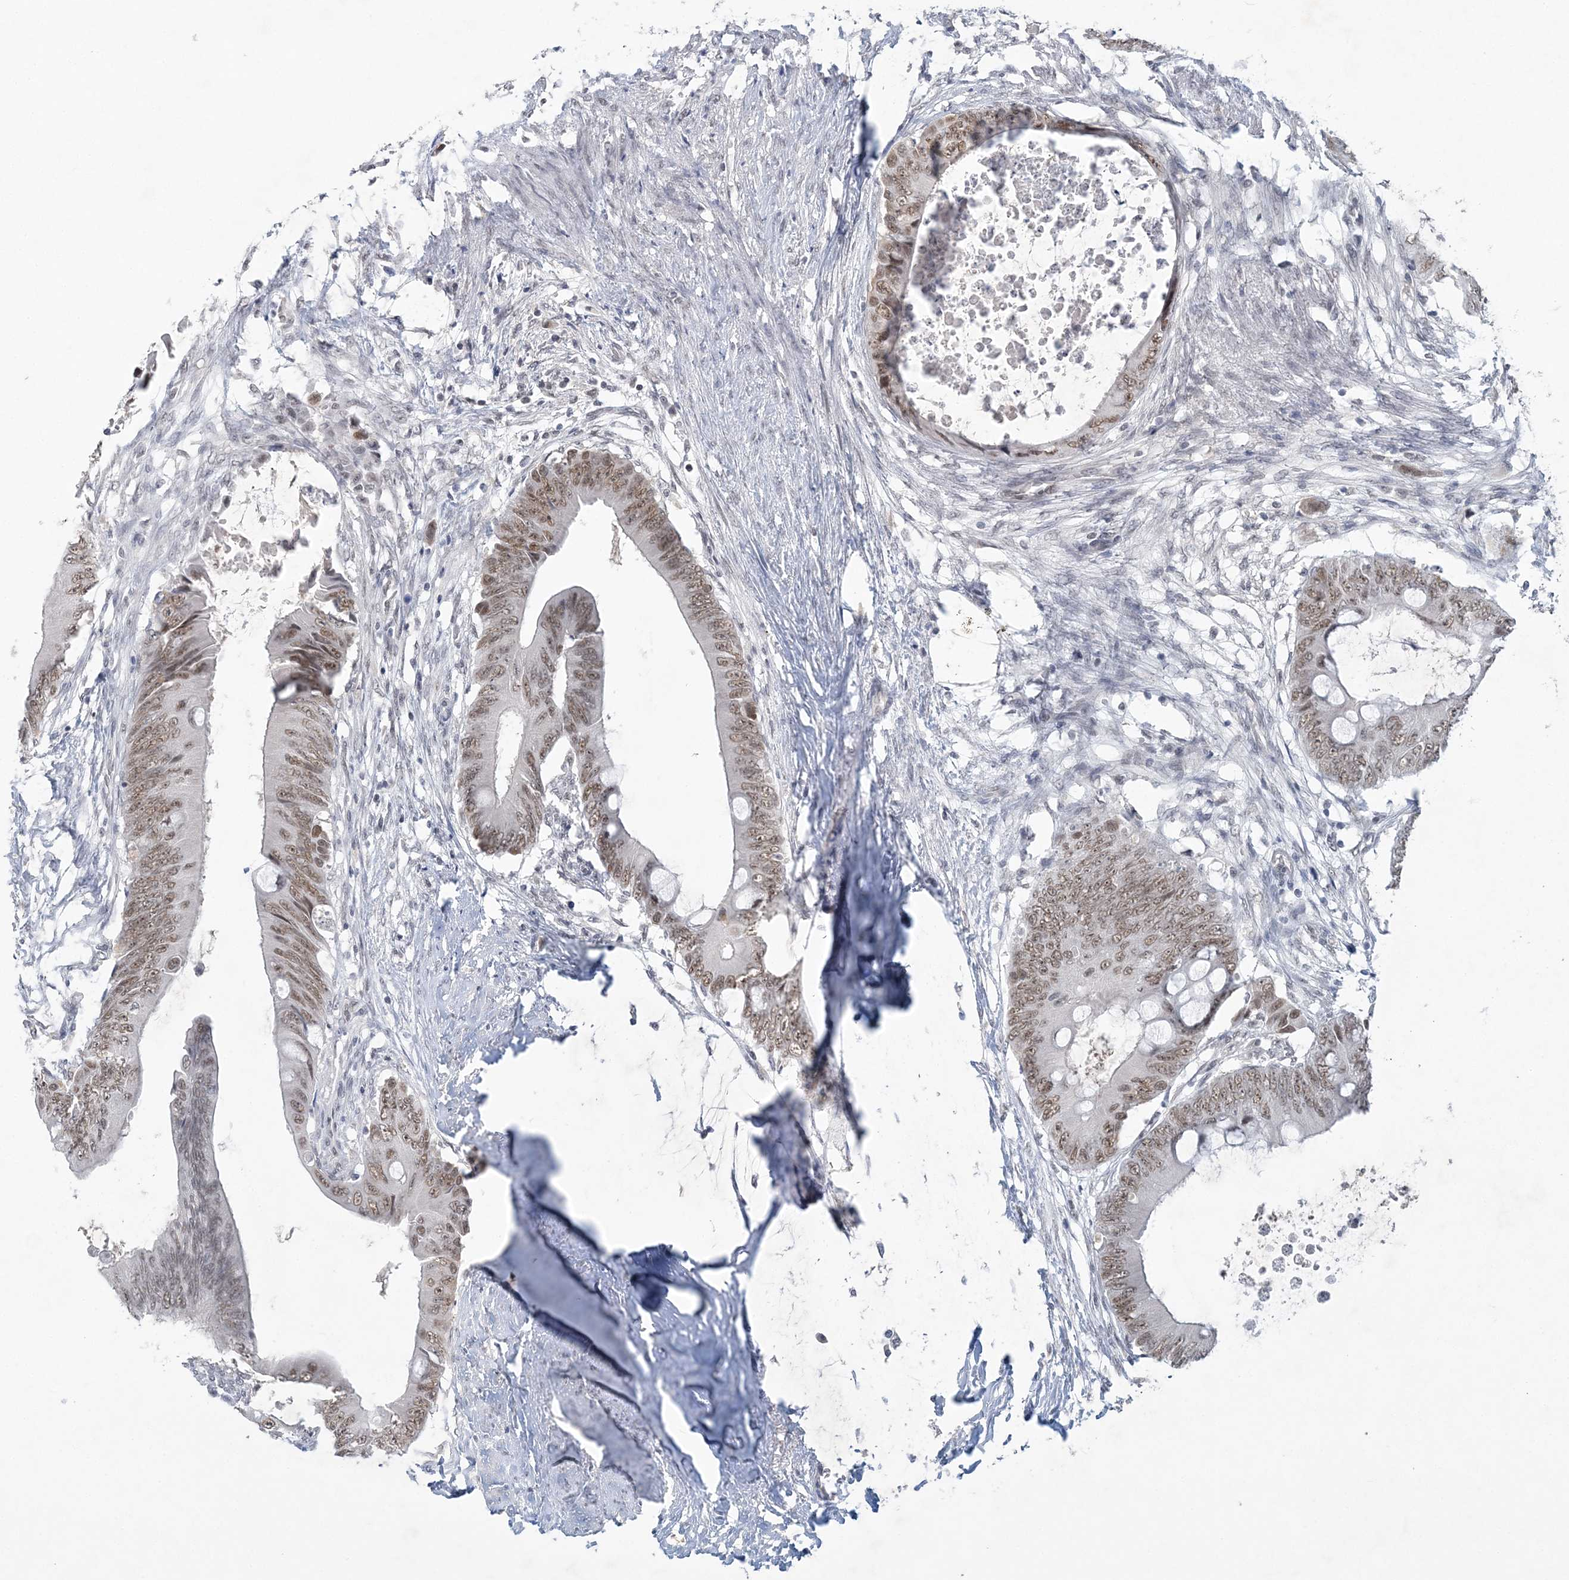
{"staining": {"intensity": "moderate", "quantity": ">75%", "location": "nuclear"}, "tissue": "colorectal cancer", "cell_type": "Tumor cells", "image_type": "cancer", "snomed": [{"axis": "morphology", "description": "Normal tissue, NOS"}, {"axis": "morphology", "description": "Adenocarcinoma, NOS"}, {"axis": "topography", "description": "Rectum"}, {"axis": "topography", "description": "Peripheral nerve tissue"}], "caption": "A photomicrograph showing moderate nuclear expression in about >75% of tumor cells in colorectal adenocarcinoma, as visualized by brown immunohistochemical staining.", "gene": "KMT2D", "patient": {"sex": "female", "age": 77}}